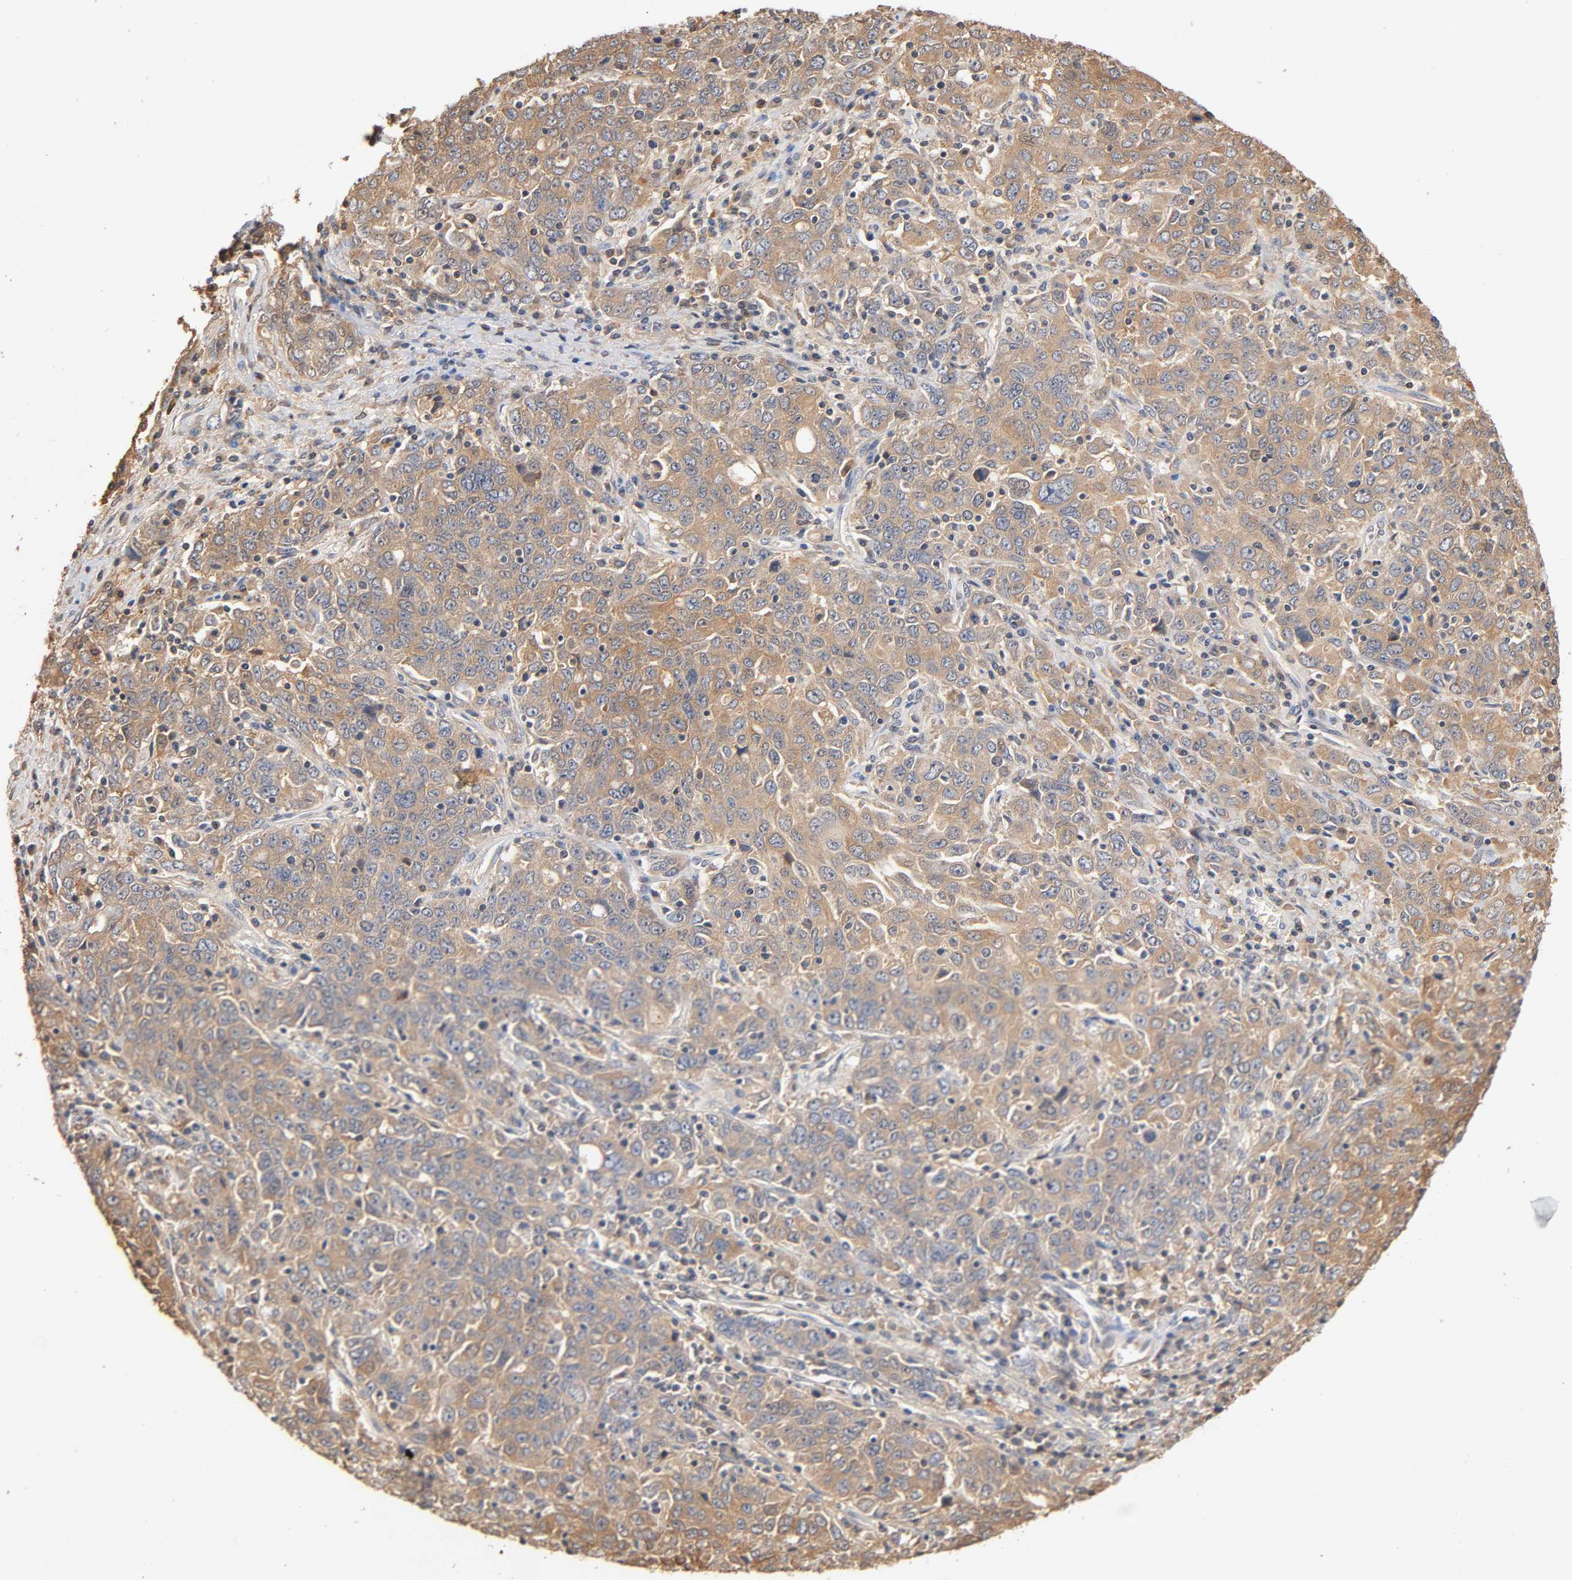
{"staining": {"intensity": "moderate", "quantity": ">75%", "location": "cytoplasmic/membranous"}, "tissue": "ovarian cancer", "cell_type": "Tumor cells", "image_type": "cancer", "snomed": [{"axis": "morphology", "description": "Carcinoma, endometroid"}, {"axis": "topography", "description": "Ovary"}], "caption": "This is an image of immunohistochemistry staining of ovarian cancer, which shows moderate positivity in the cytoplasmic/membranous of tumor cells.", "gene": "ALDOA", "patient": {"sex": "female", "age": 62}}